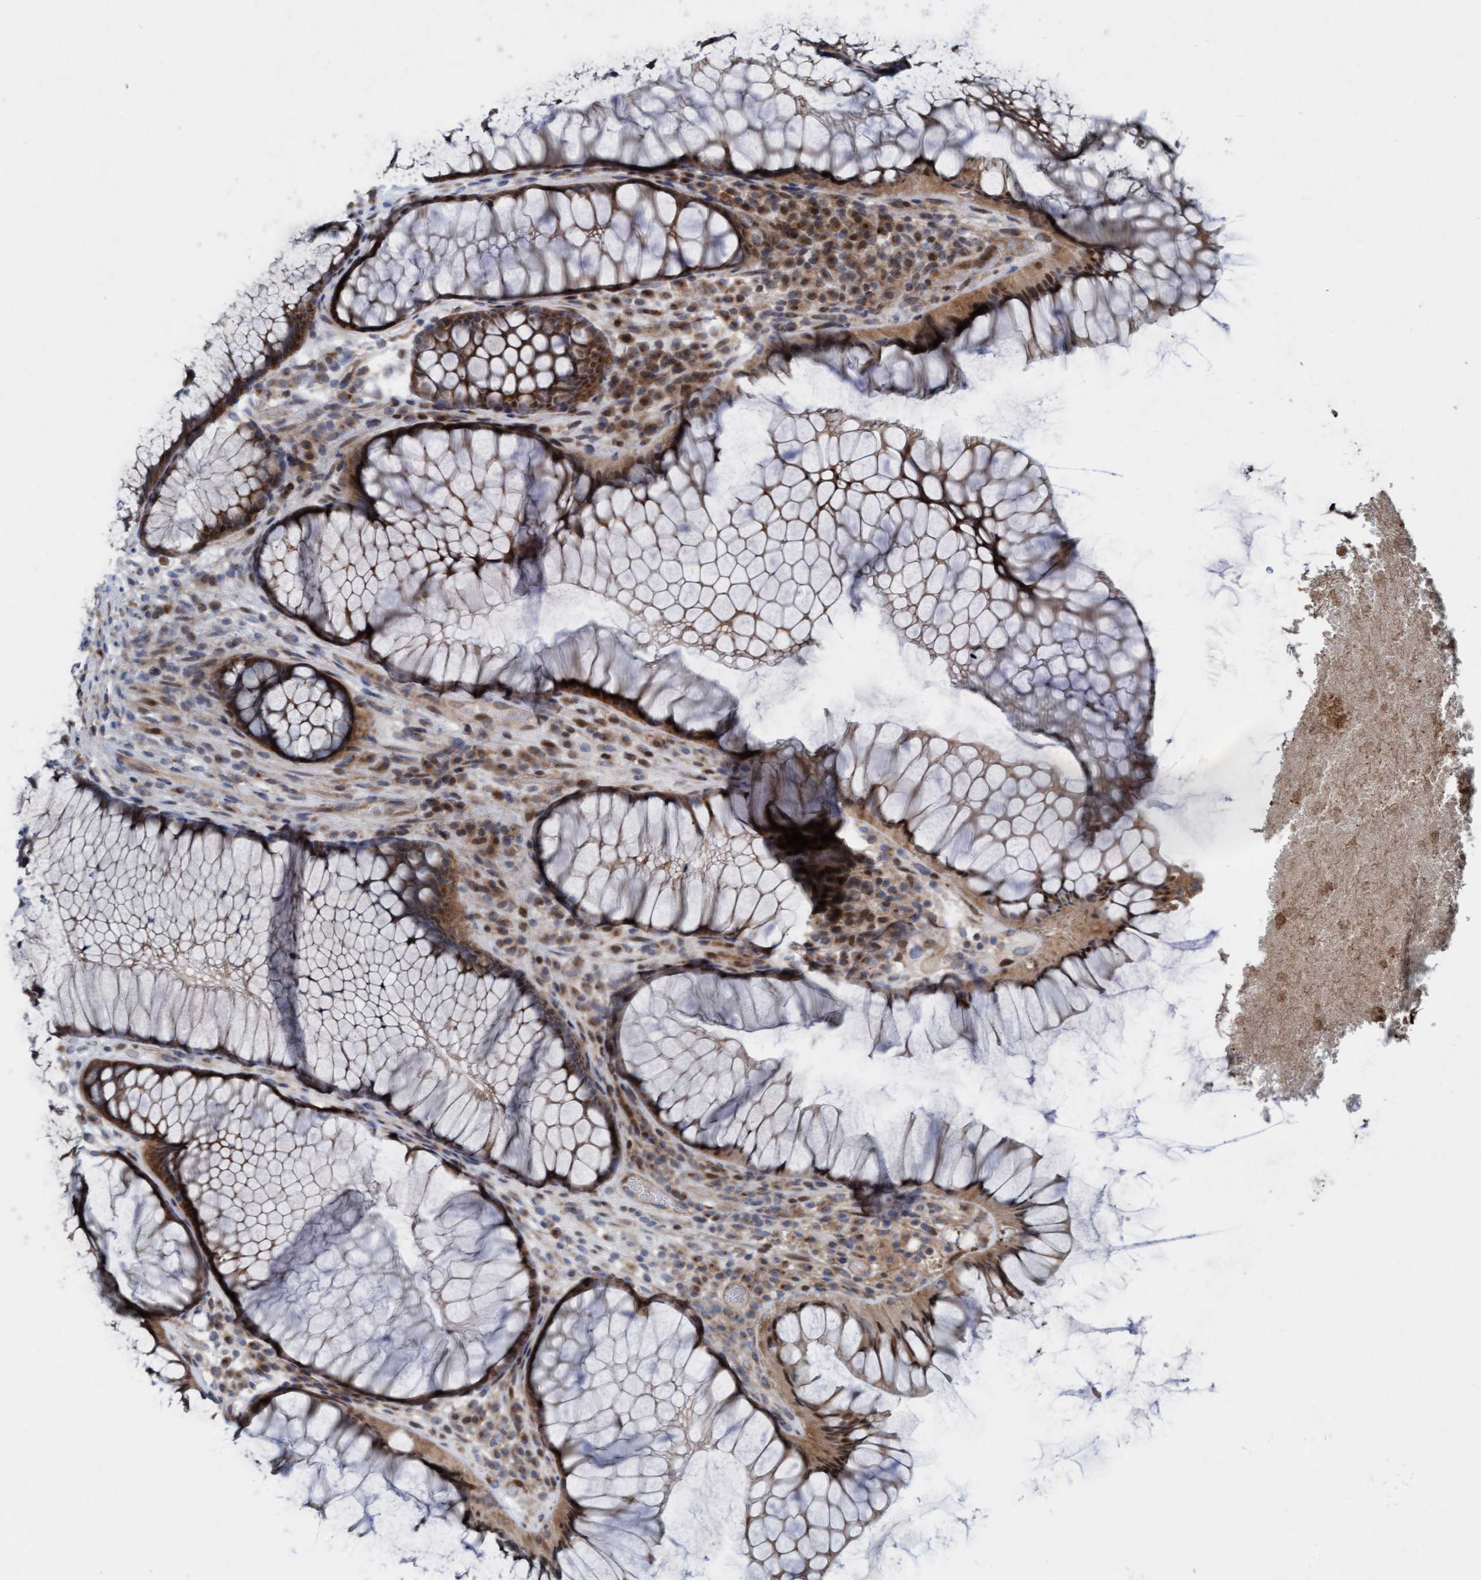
{"staining": {"intensity": "strong", "quantity": ">75%", "location": "cytoplasmic/membranous,nuclear"}, "tissue": "rectum", "cell_type": "Glandular cells", "image_type": "normal", "snomed": [{"axis": "morphology", "description": "Normal tissue, NOS"}, {"axis": "topography", "description": "Rectum"}], "caption": "Normal rectum reveals strong cytoplasmic/membranous,nuclear positivity in about >75% of glandular cells.", "gene": "KLHL26", "patient": {"sex": "male", "age": 51}}